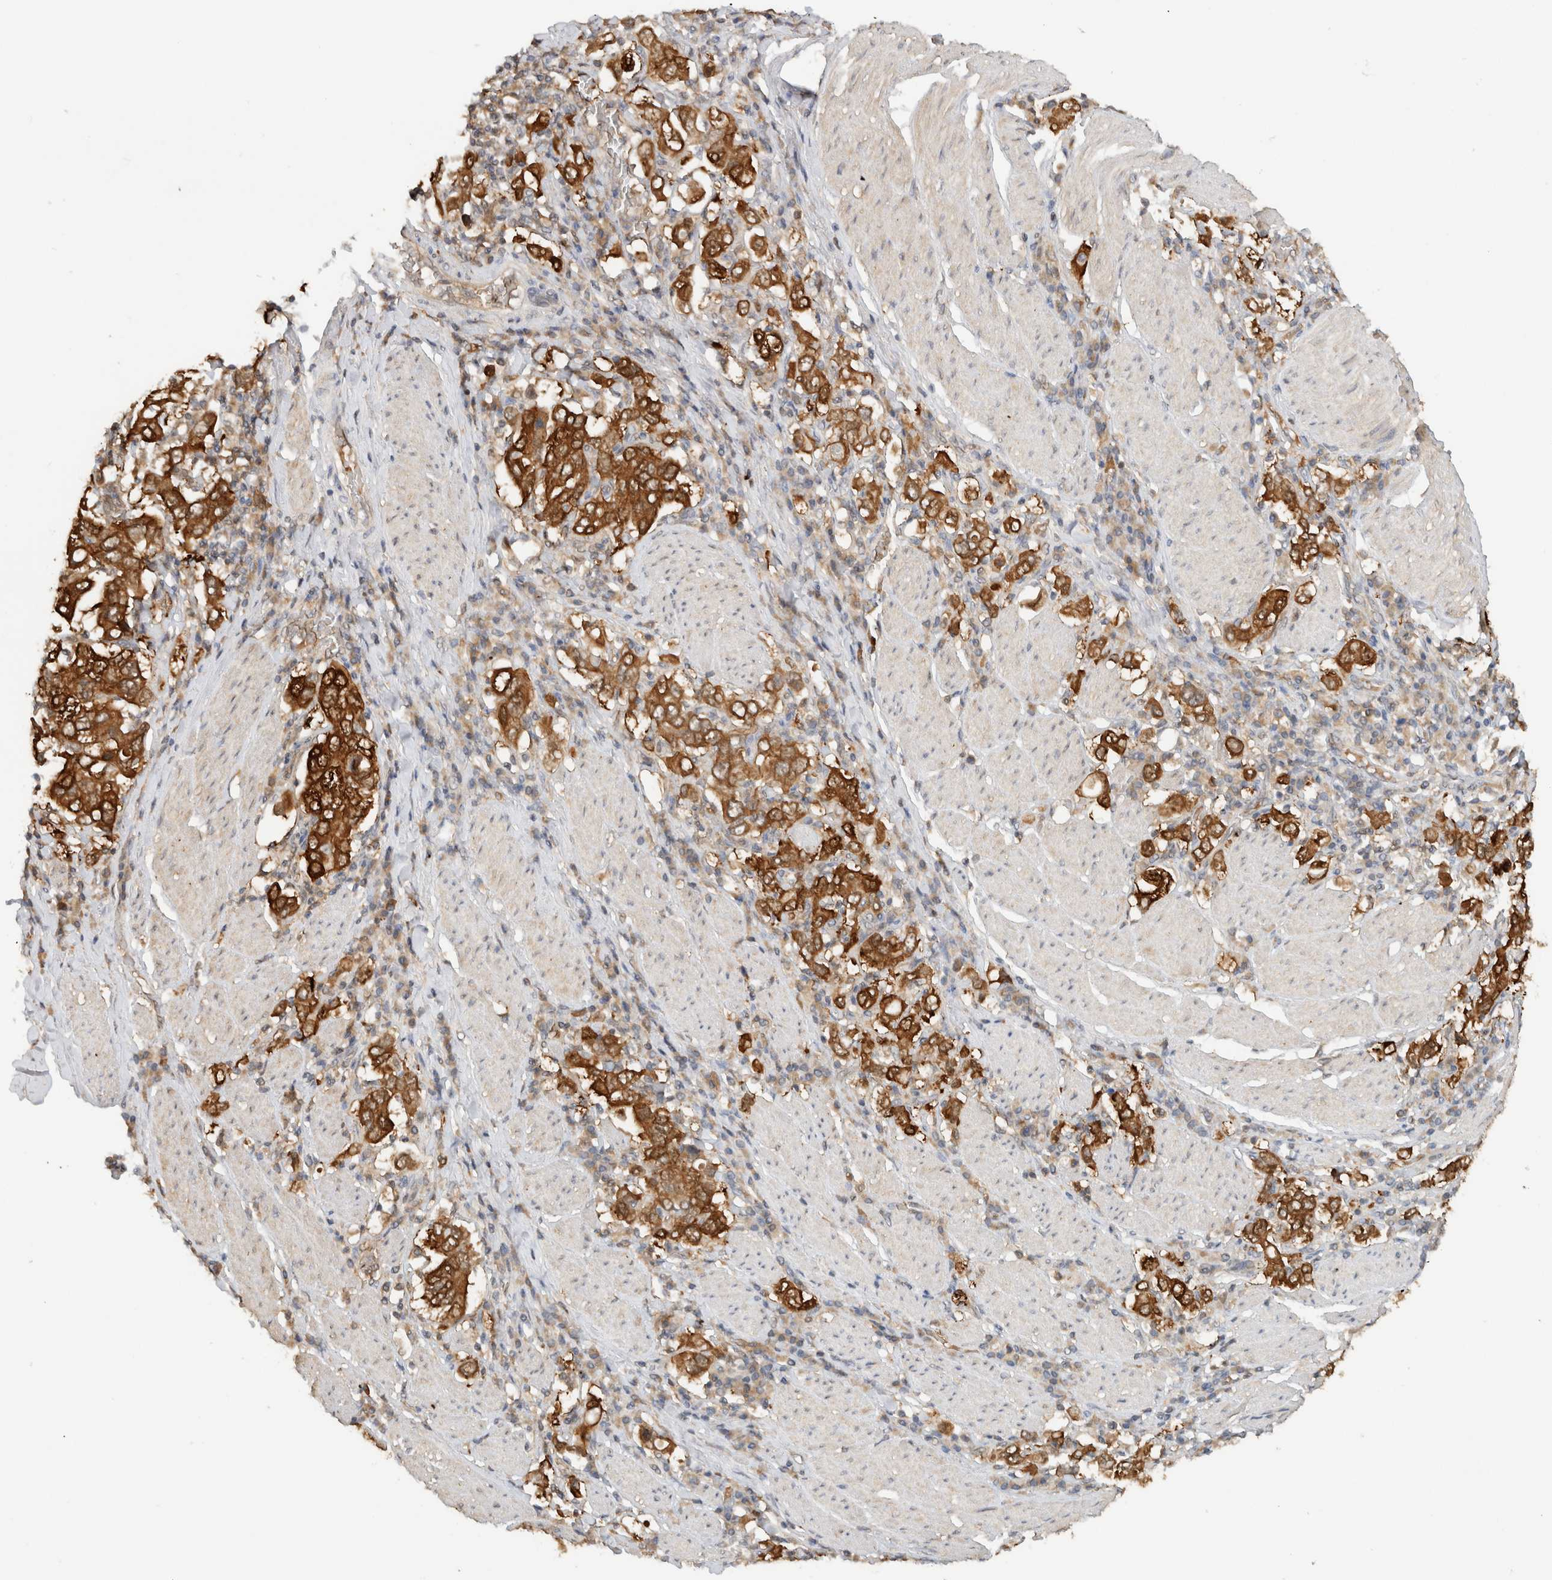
{"staining": {"intensity": "strong", "quantity": ">75%", "location": "cytoplasmic/membranous"}, "tissue": "stomach cancer", "cell_type": "Tumor cells", "image_type": "cancer", "snomed": [{"axis": "morphology", "description": "Adenocarcinoma, NOS"}, {"axis": "topography", "description": "Stomach, upper"}], "caption": "A brown stain shows strong cytoplasmic/membranous expression of a protein in adenocarcinoma (stomach) tumor cells.", "gene": "CA13", "patient": {"sex": "male", "age": 62}}